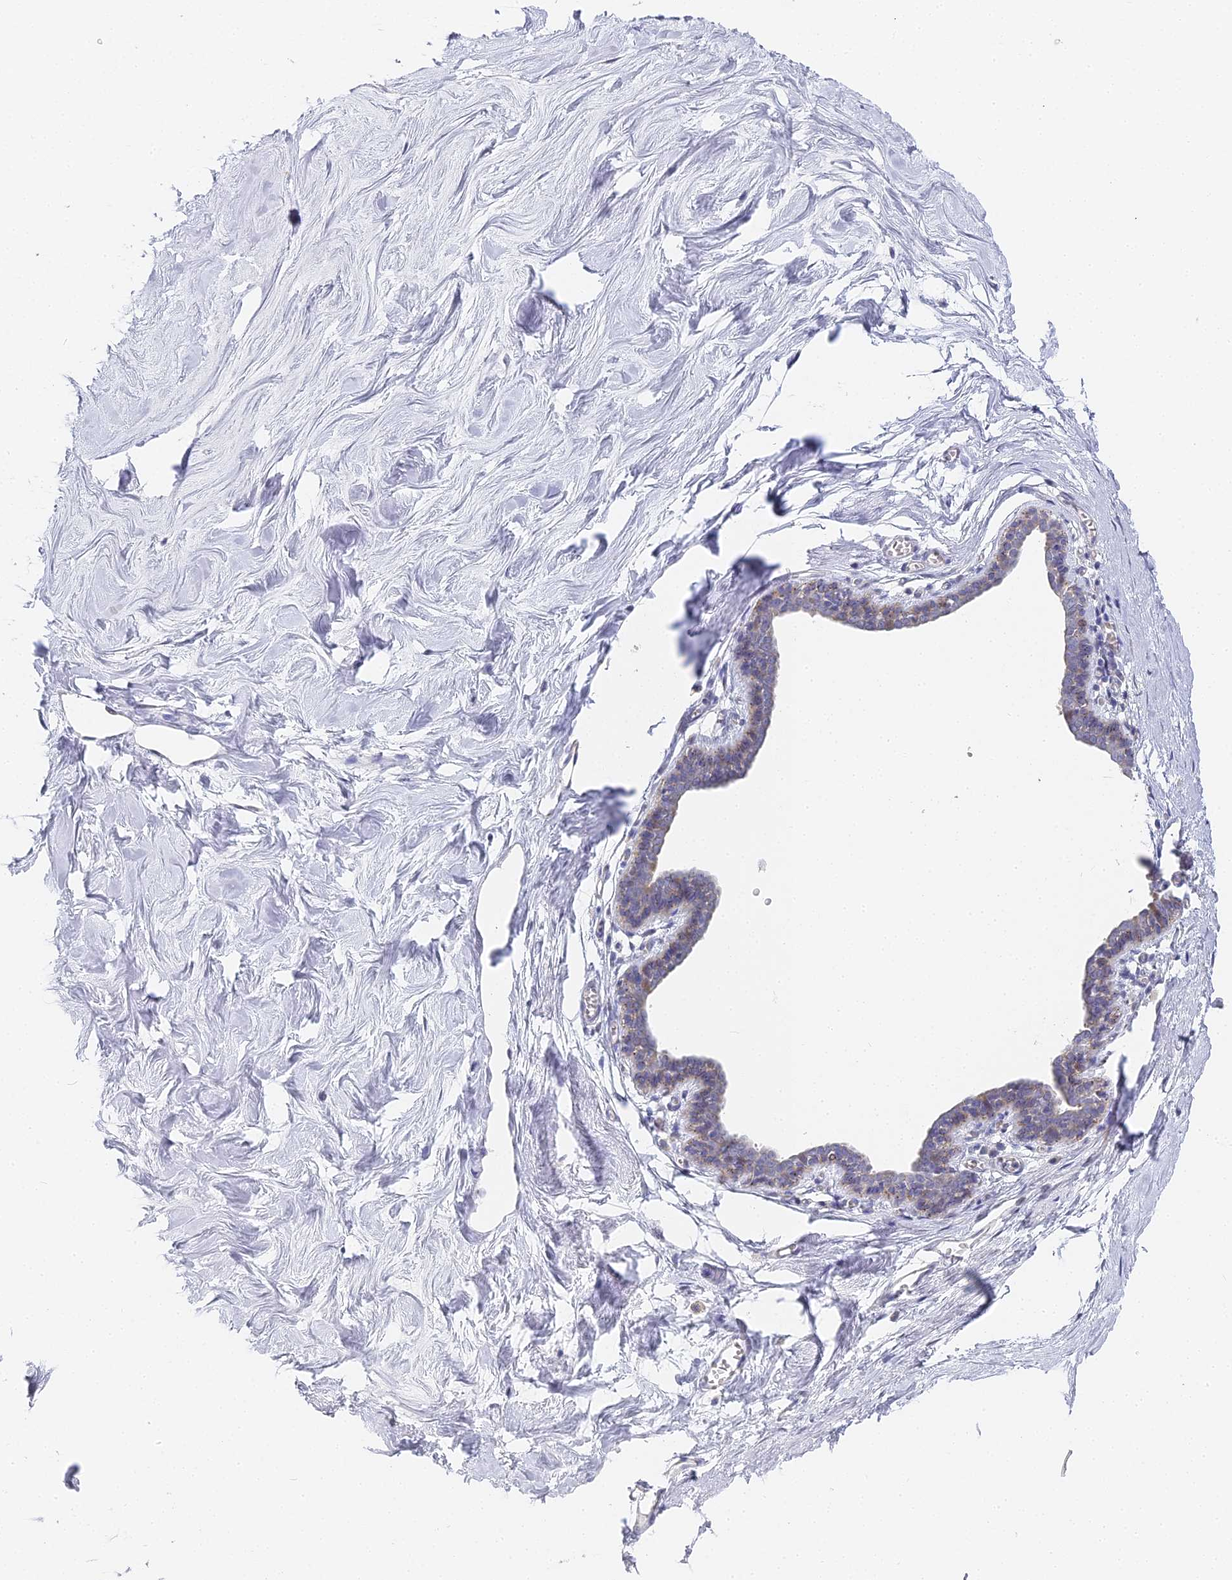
{"staining": {"intensity": "negative", "quantity": "none", "location": "none"}, "tissue": "breast", "cell_type": "Adipocytes", "image_type": "normal", "snomed": [{"axis": "morphology", "description": "Normal tissue, NOS"}, {"axis": "topography", "description": "Breast"}], "caption": "DAB immunohistochemical staining of unremarkable human breast exhibits no significant staining in adipocytes. (DAB immunohistochemistry (IHC) visualized using brightfield microscopy, high magnification).", "gene": "GJA1", "patient": {"sex": "female", "age": 27}}